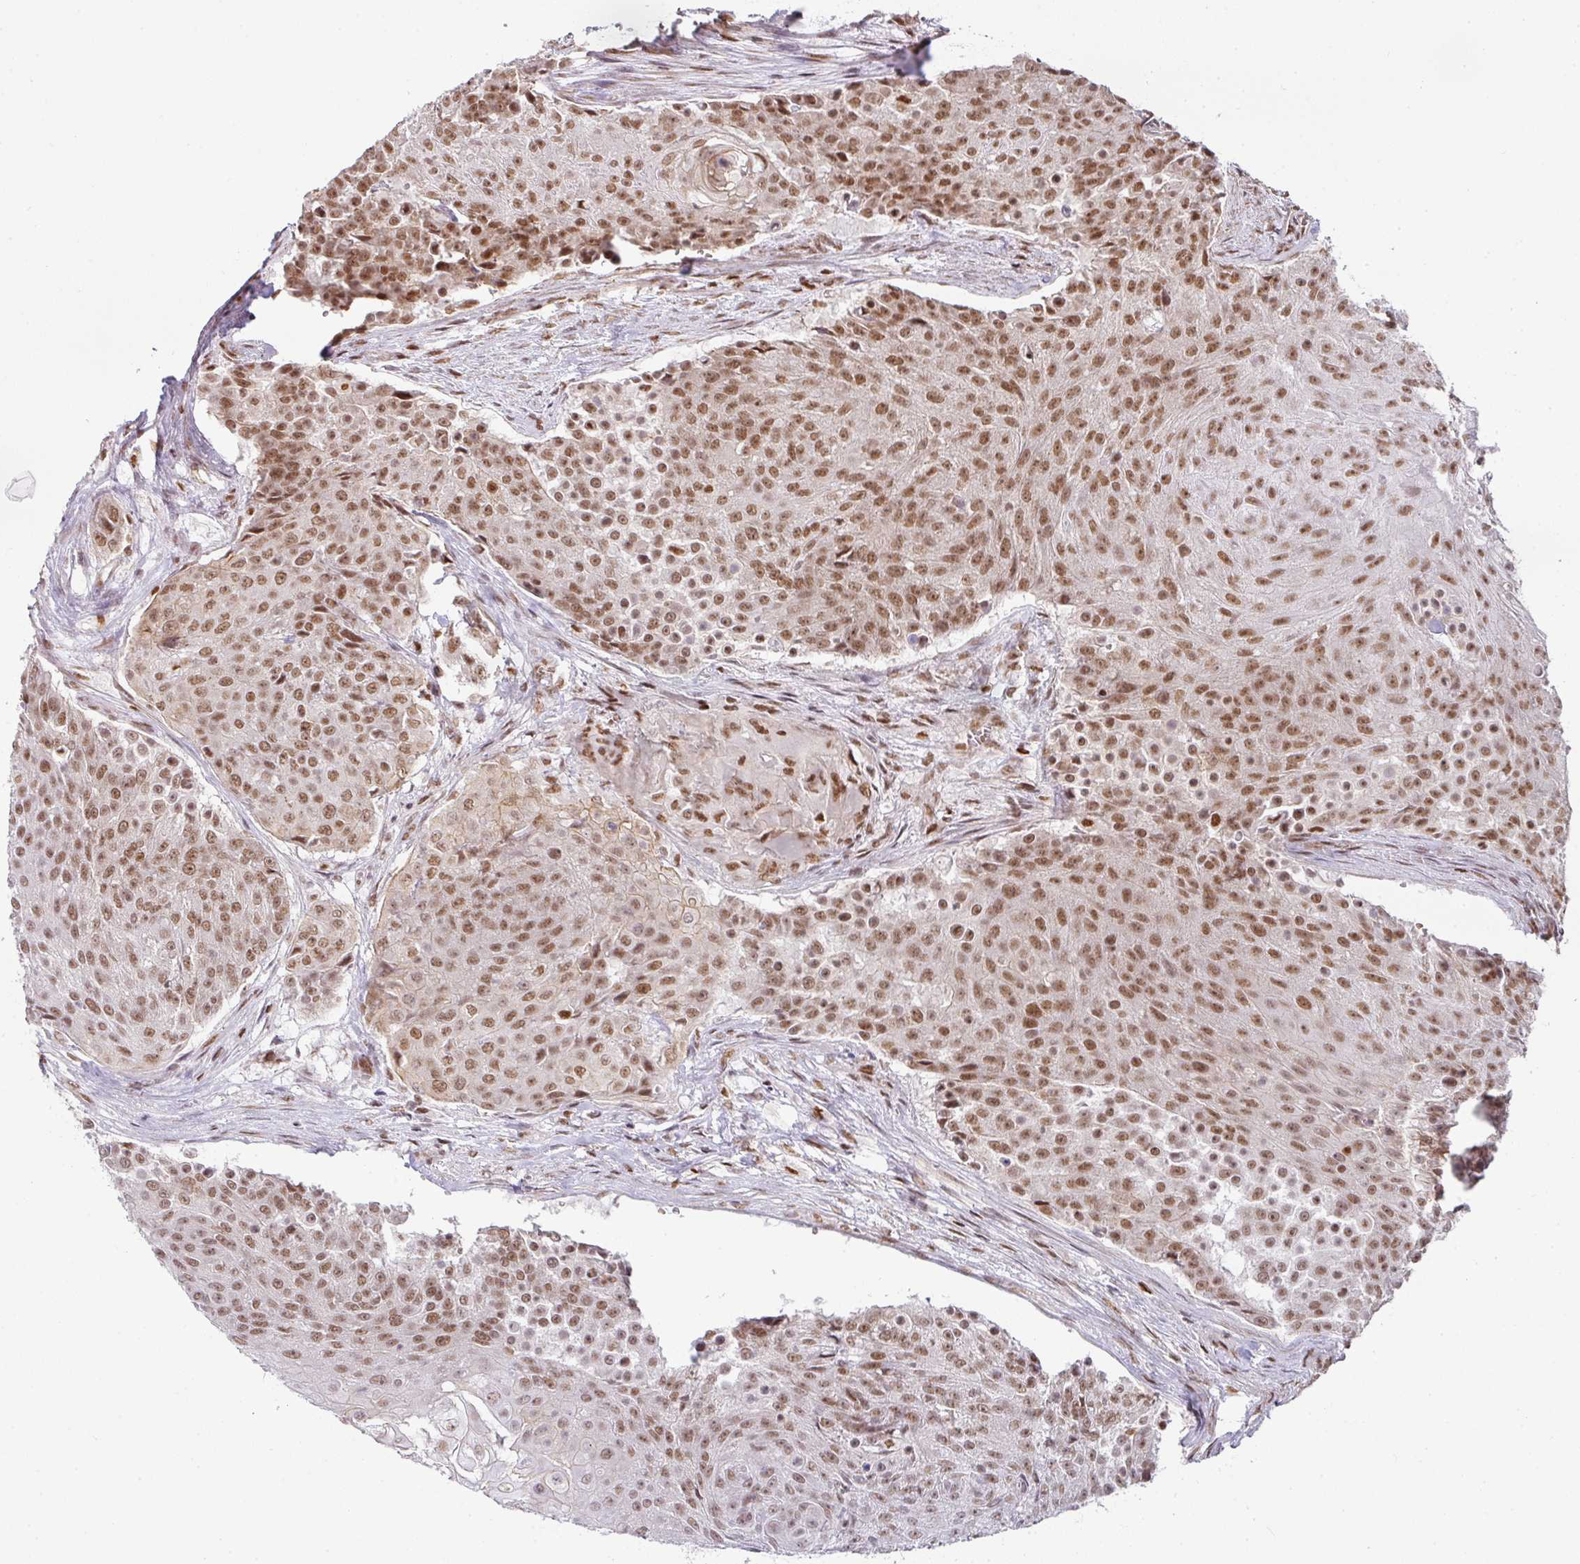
{"staining": {"intensity": "moderate", "quantity": ">75%", "location": "nuclear"}, "tissue": "urothelial cancer", "cell_type": "Tumor cells", "image_type": "cancer", "snomed": [{"axis": "morphology", "description": "Urothelial carcinoma, High grade"}, {"axis": "topography", "description": "Urinary bladder"}], "caption": "This micrograph exhibits immunohistochemistry staining of human high-grade urothelial carcinoma, with medium moderate nuclear staining in about >75% of tumor cells.", "gene": "NCOA5", "patient": {"sex": "female", "age": 63}}